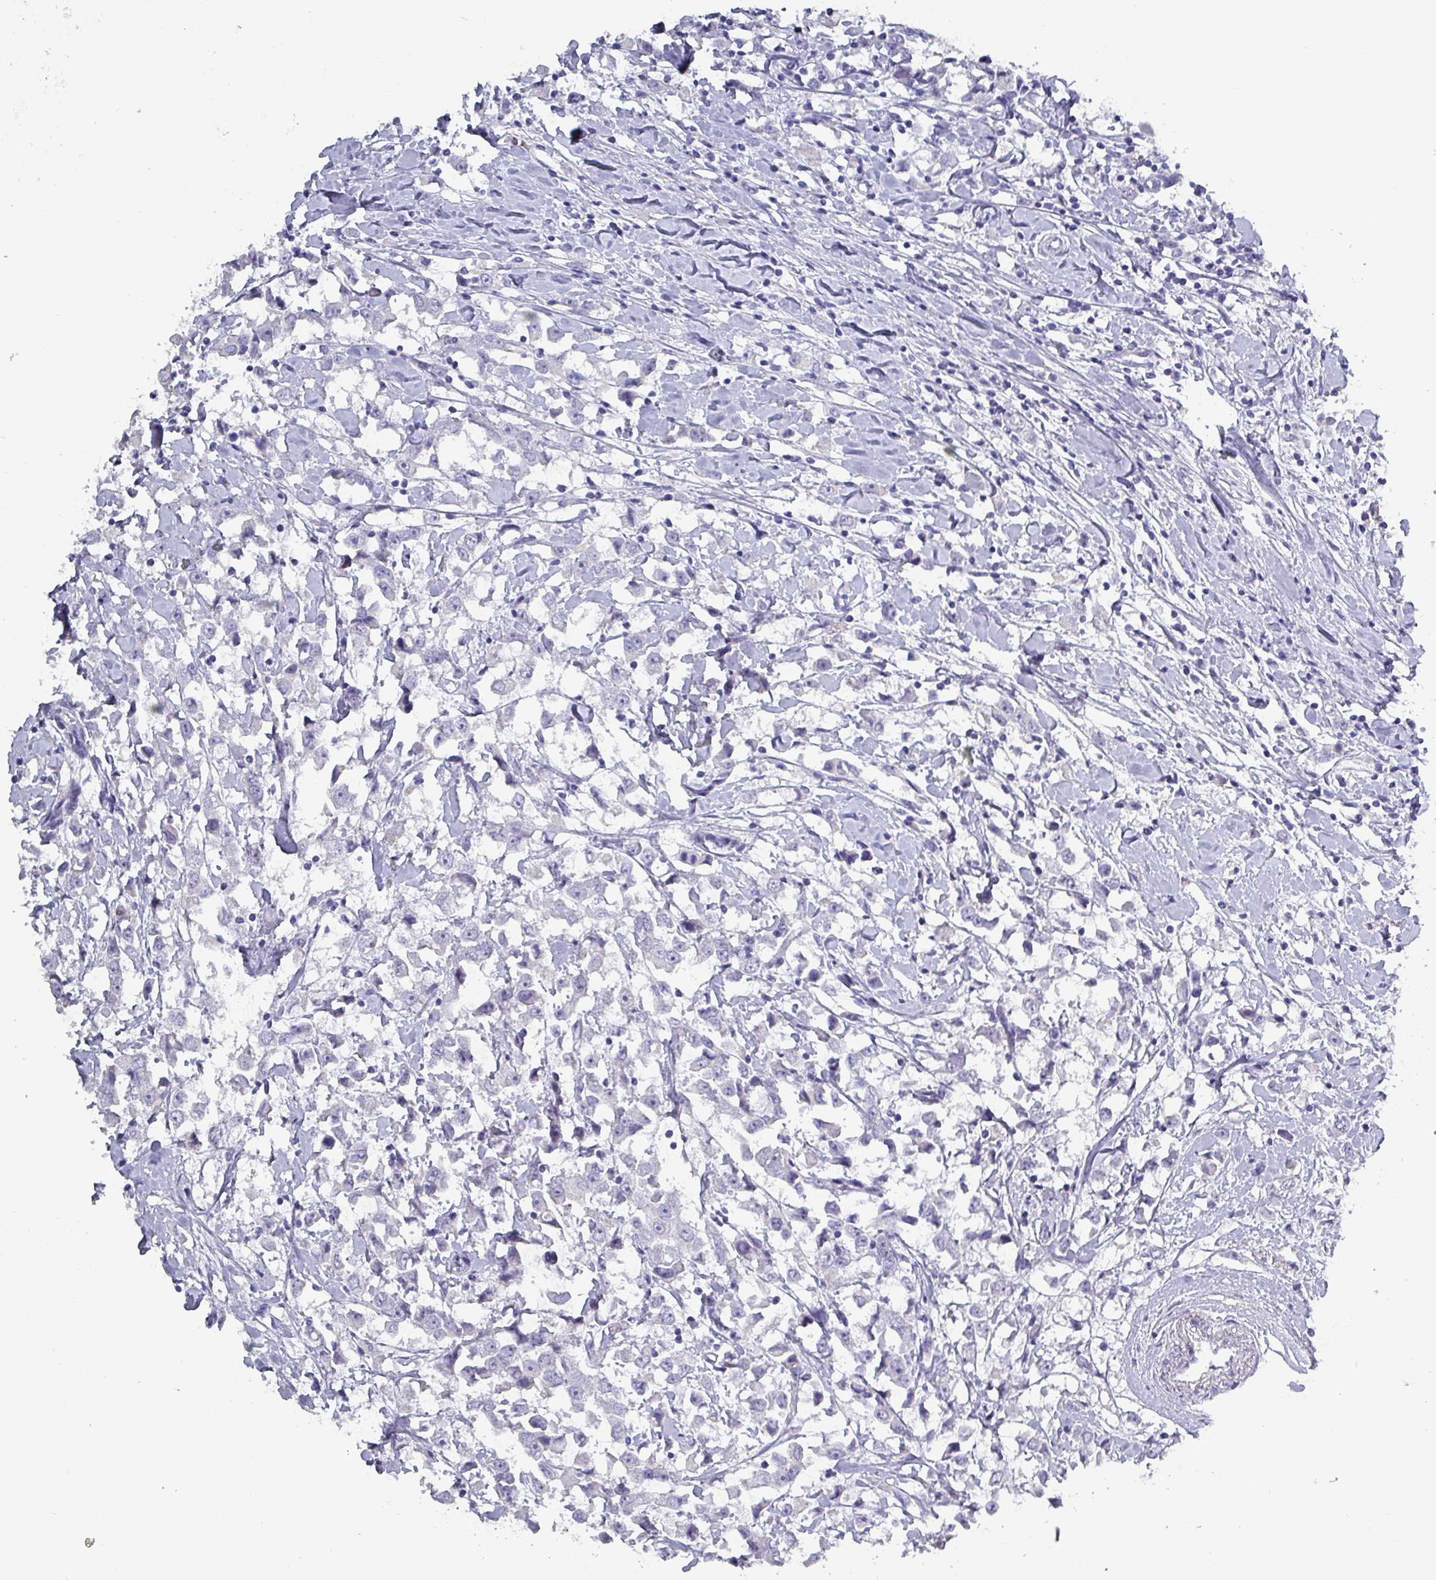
{"staining": {"intensity": "negative", "quantity": "none", "location": "none"}, "tissue": "breast cancer", "cell_type": "Tumor cells", "image_type": "cancer", "snomed": [{"axis": "morphology", "description": "Duct carcinoma"}, {"axis": "topography", "description": "Breast"}], "caption": "IHC photomicrograph of neoplastic tissue: human invasive ductal carcinoma (breast) stained with DAB (3,3'-diaminobenzidine) demonstrates no significant protein positivity in tumor cells.", "gene": "INS-IGF2", "patient": {"sex": "female", "age": 61}}